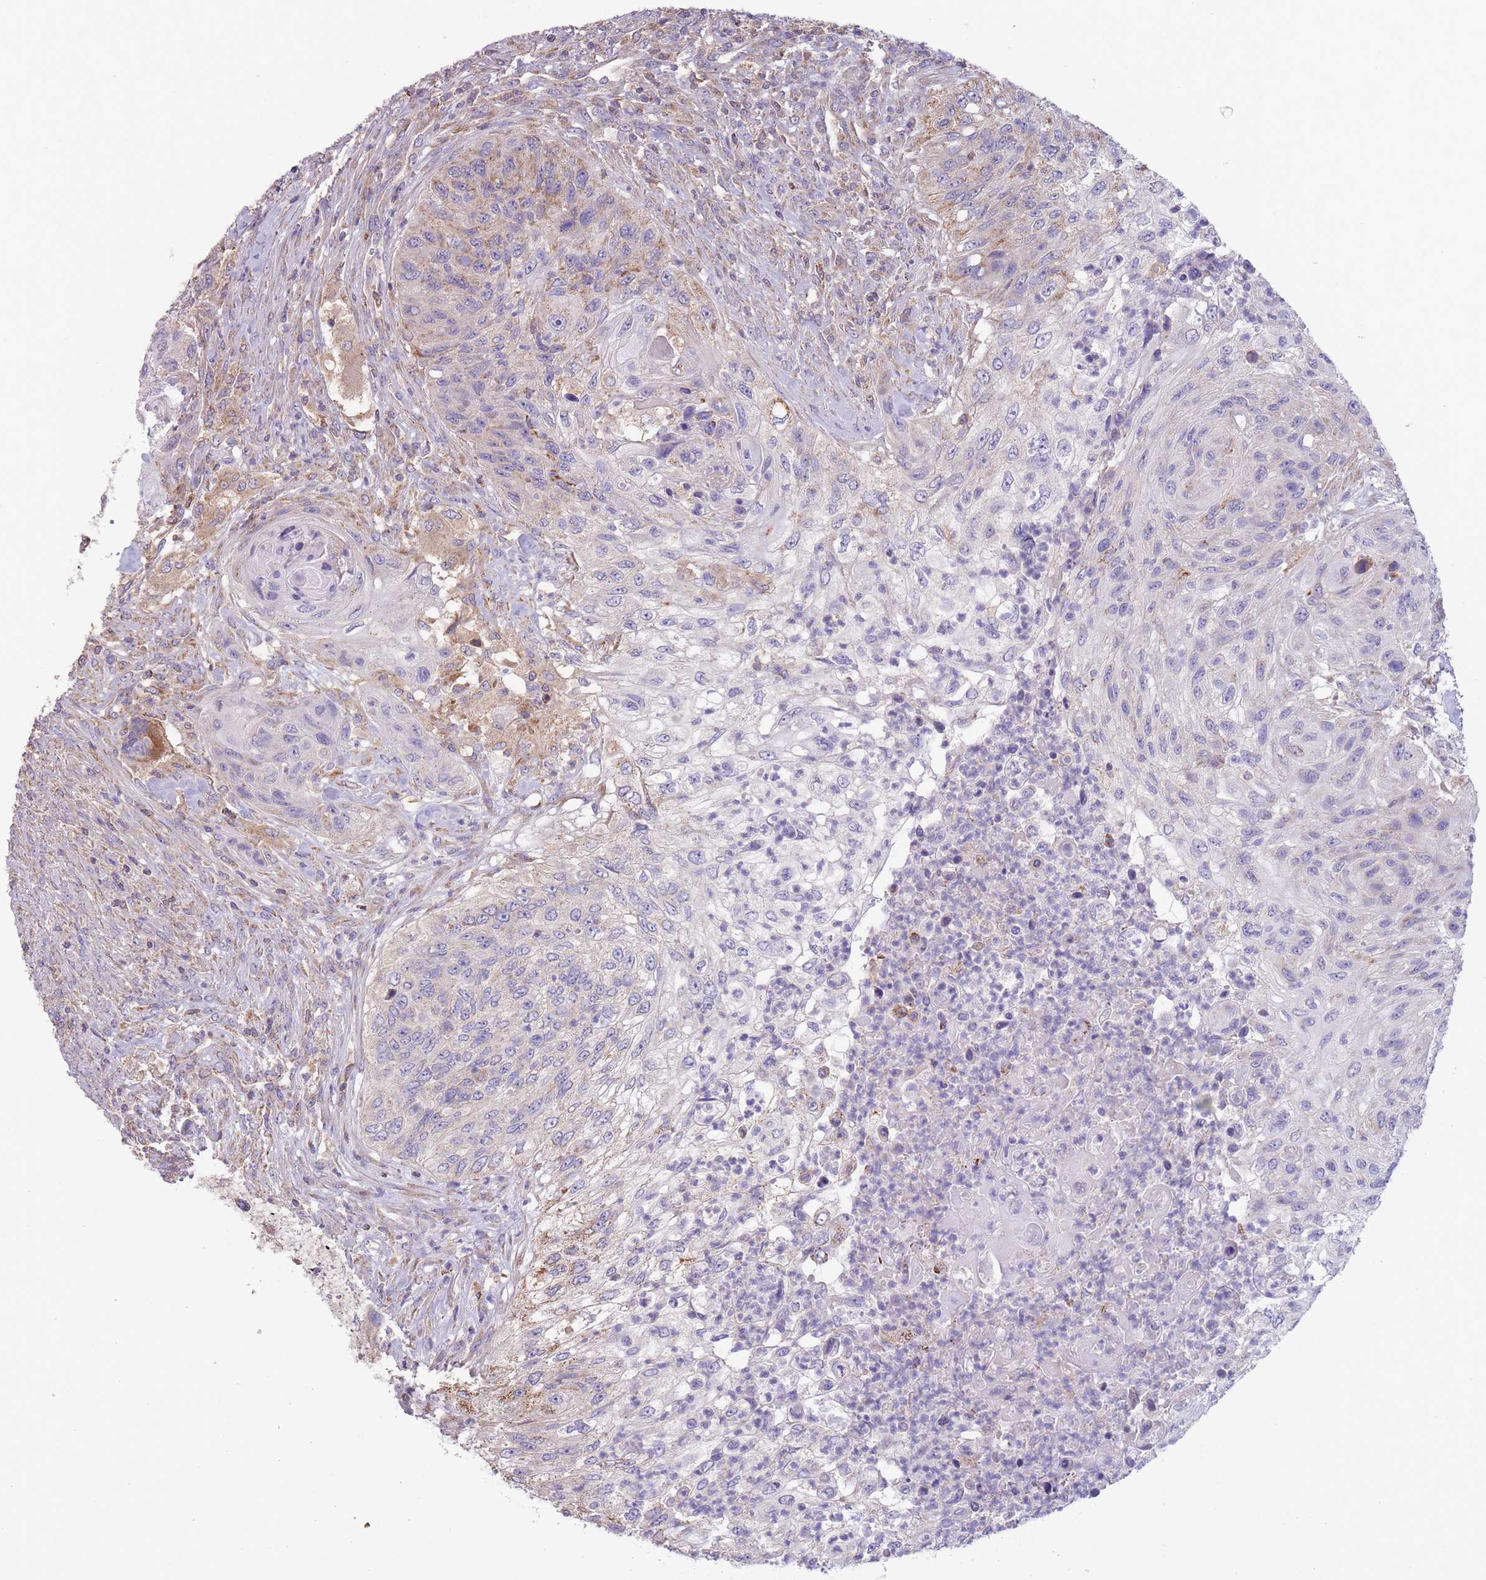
{"staining": {"intensity": "weak", "quantity": "<25%", "location": "cytoplasmic/membranous"}, "tissue": "urothelial cancer", "cell_type": "Tumor cells", "image_type": "cancer", "snomed": [{"axis": "morphology", "description": "Urothelial carcinoma, High grade"}, {"axis": "topography", "description": "Urinary bladder"}], "caption": "High magnification brightfield microscopy of urothelial carcinoma (high-grade) stained with DAB (brown) and counterstained with hematoxylin (blue): tumor cells show no significant positivity.", "gene": "SLC25A42", "patient": {"sex": "female", "age": 60}}